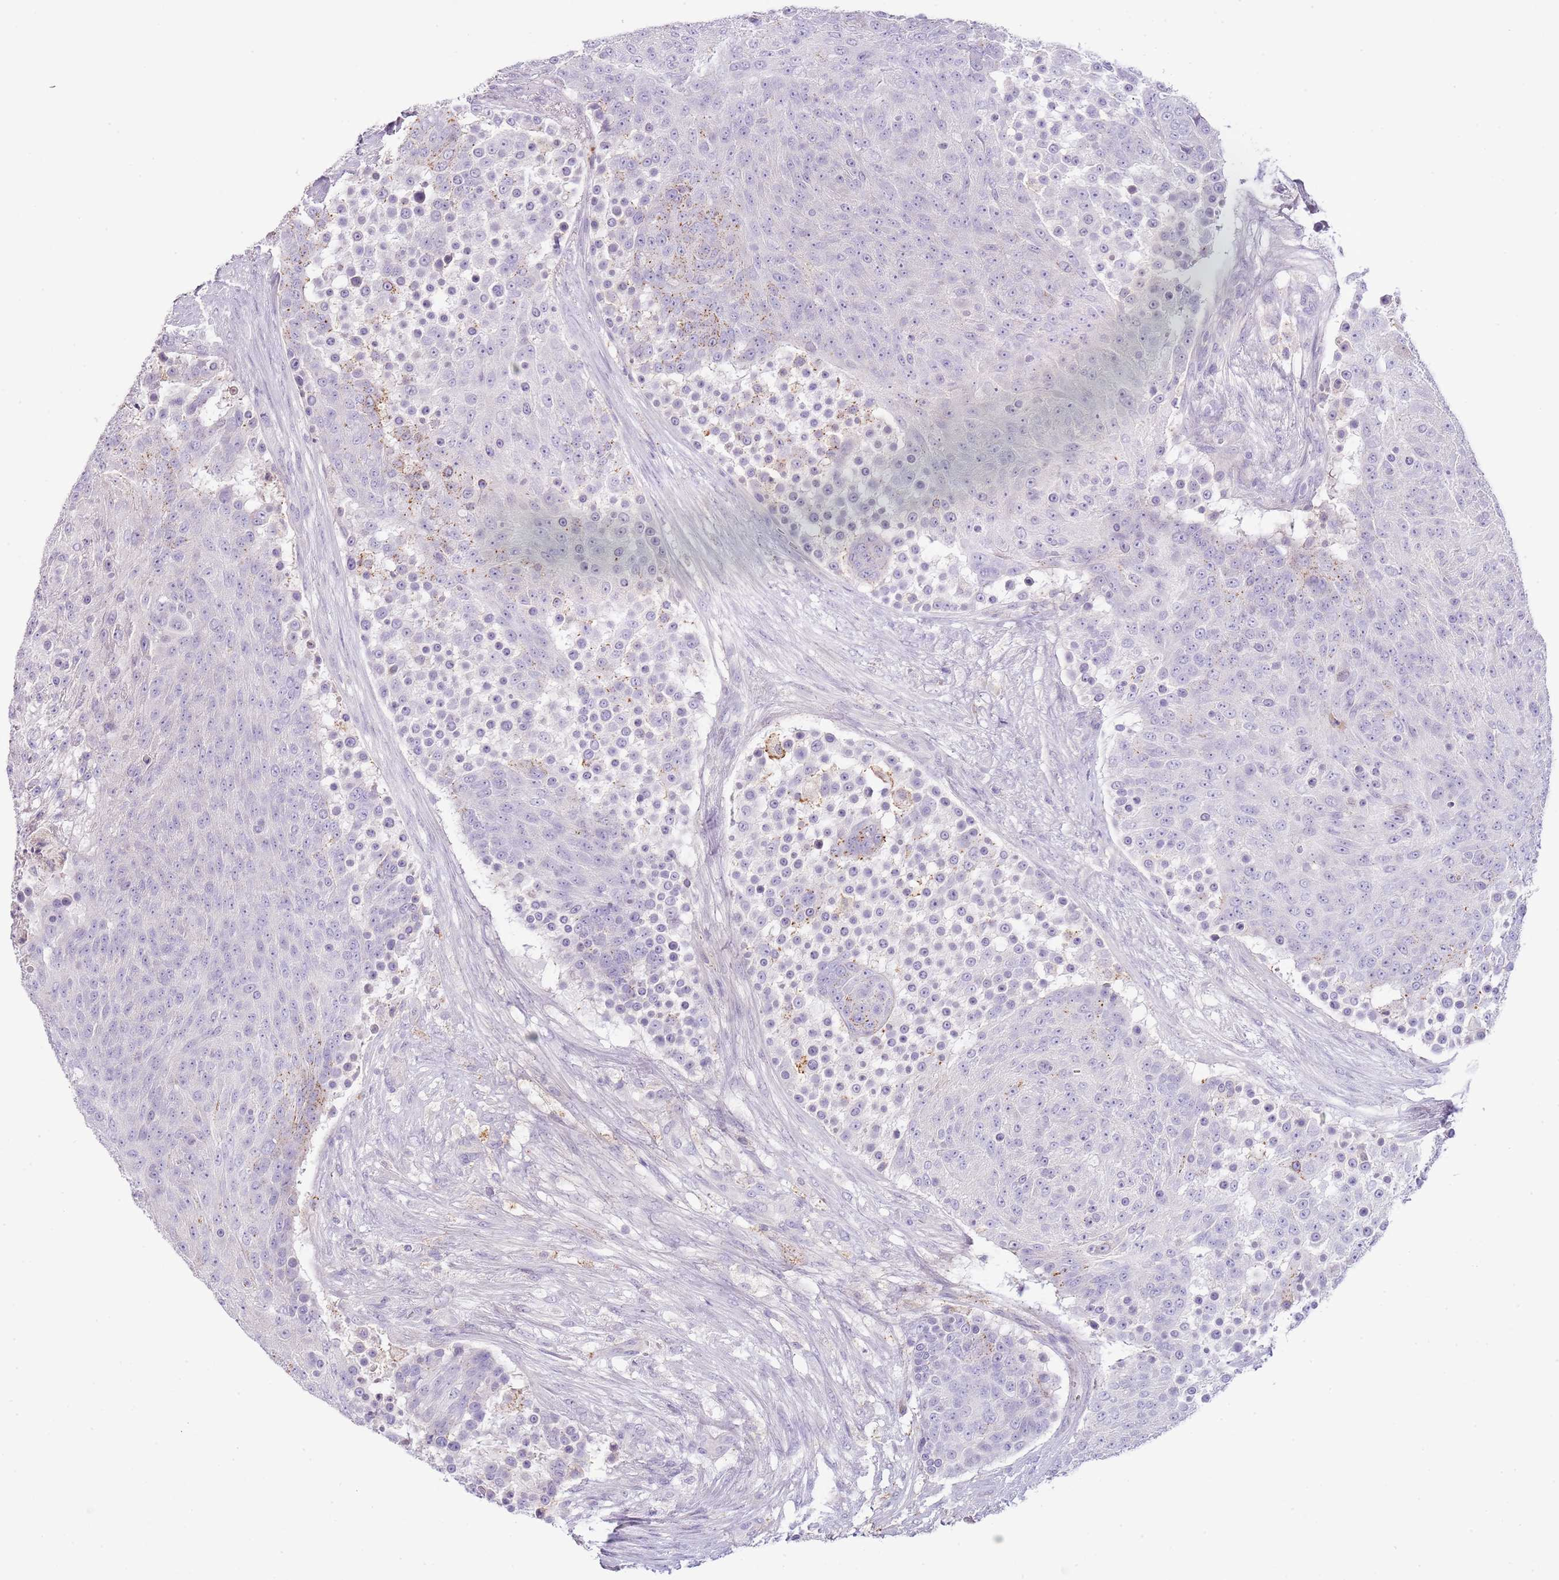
{"staining": {"intensity": "negative", "quantity": "none", "location": "none"}, "tissue": "urothelial cancer", "cell_type": "Tumor cells", "image_type": "cancer", "snomed": [{"axis": "morphology", "description": "Urothelial carcinoma, High grade"}, {"axis": "topography", "description": "Urinary bladder"}], "caption": "Protein analysis of high-grade urothelial carcinoma demonstrates no significant positivity in tumor cells.", "gene": "ABHD17A", "patient": {"sex": "female", "age": 63}}